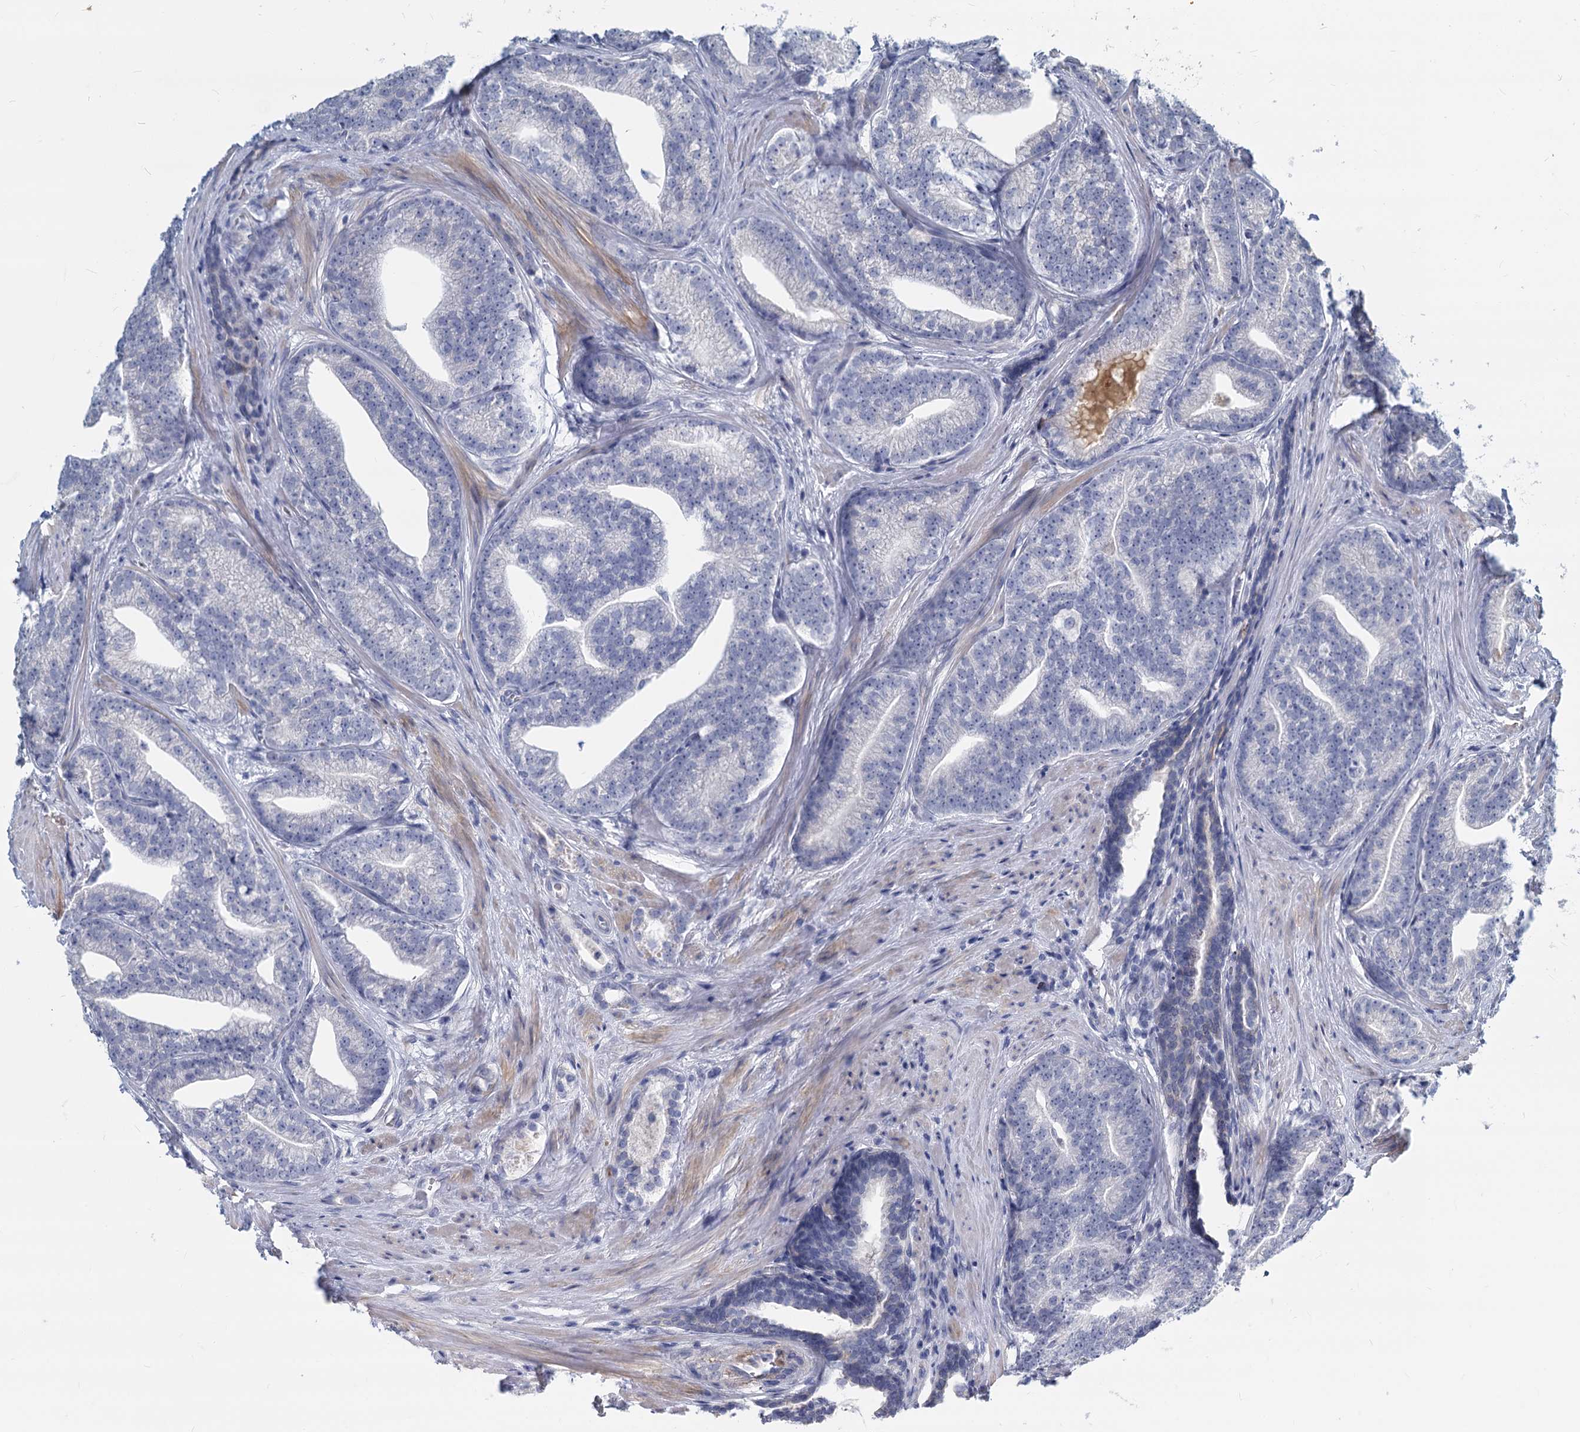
{"staining": {"intensity": "negative", "quantity": "none", "location": "none"}, "tissue": "prostate cancer", "cell_type": "Tumor cells", "image_type": "cancer", "snomed": [{"axis": "morphology", "description": "Adenocarcinoma, Low grade"}, {"axis": "topography", "description": "Prostate"}], "caption": "Prostate adenocarcinoma (low-grade) stained for a protein using immunohistochemistry demonstrates no expression tumor cells.", "gene": "GSTM3", "patient": {"sex": "male", "age": 71}}